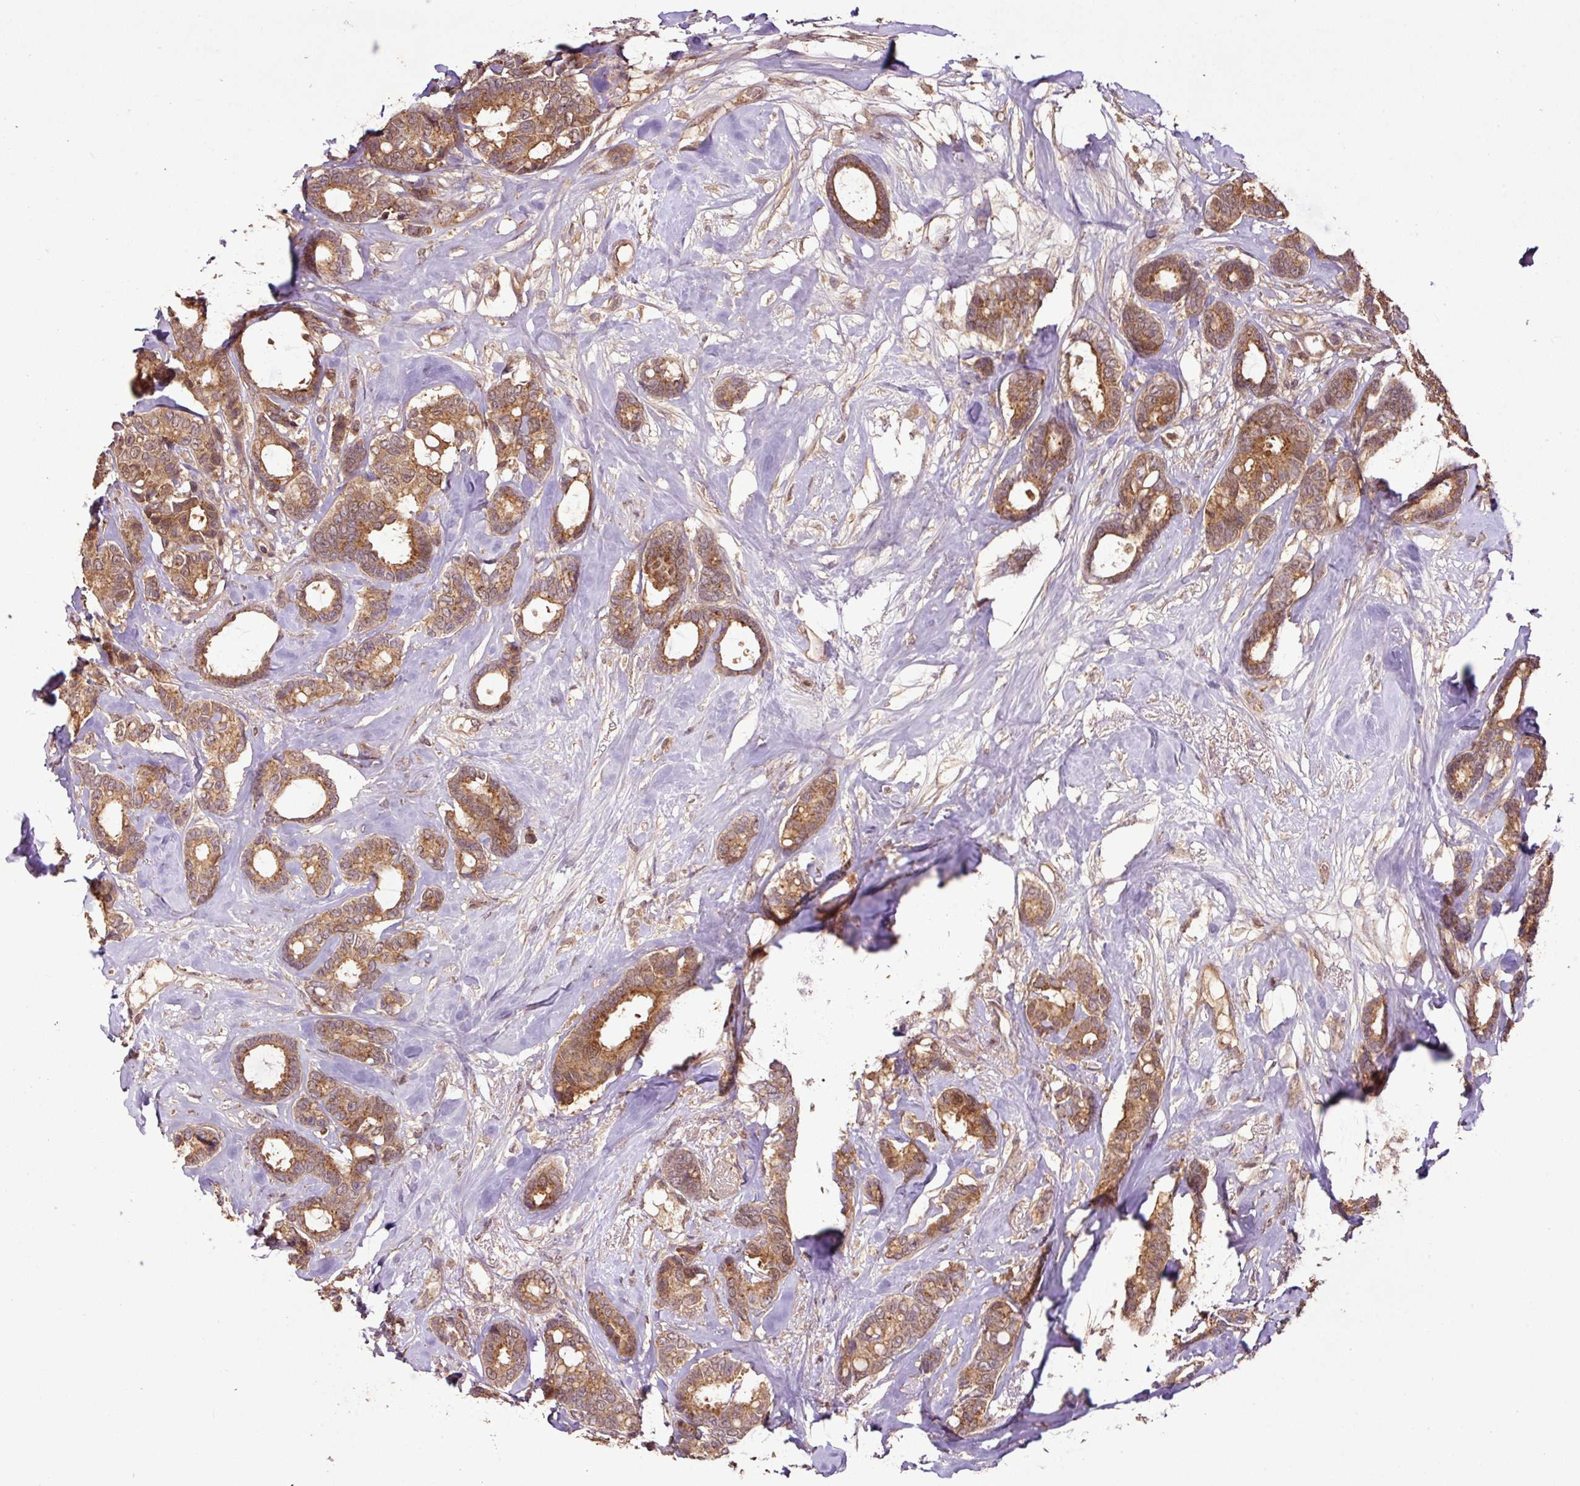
{"staining": {"intensity": "moderate", "quantity": ">75%", "location": "cytoplasmic/membranous,nuclear"}, "tissue": "breast cancer", "cell_type": "Tumor cells", "image_type": "cancer", "snomed": [{"axis": "morphology", "description": "Duct carcinoma"}, {"axis": "topography", "description": "Breast"}], "caption": "Immunohistochemical staining of human invasive ductal carcinoma (breast) displays moderate cytoplasmic/membranous and nuclear protein staining in approximately >75% of tumor cells. The staining was performed using DAB, with brown indicating positive protein expression. Nuclei are stained blue with hematoxylin.", "gene": "FAIM", "patient": {"sex": "female", "age": 87}}